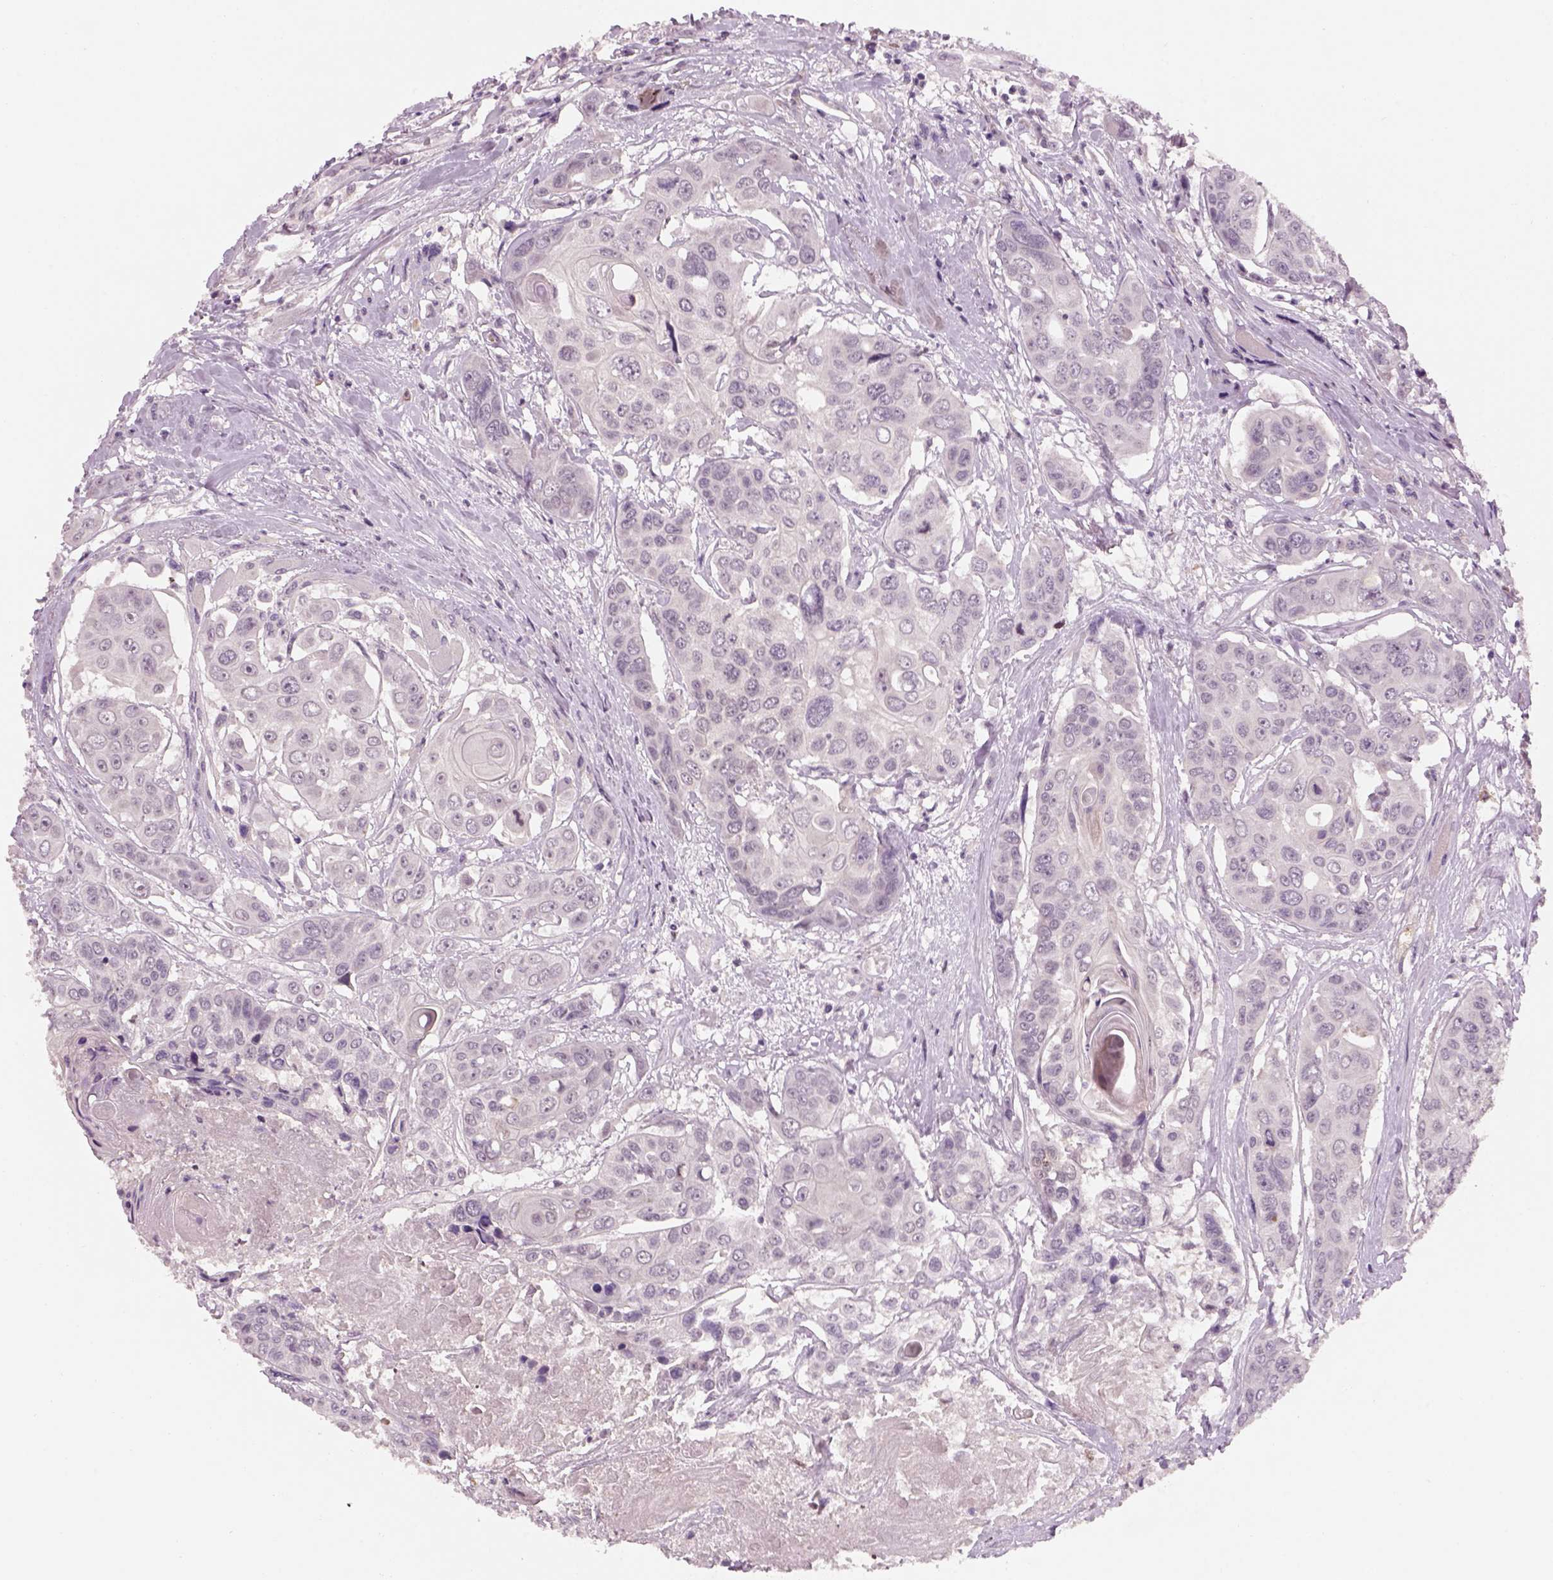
{"staining": {"intensity": "negative", "quantity": "none", "location": "none"}, "tissue": "head and neck cancer", "cell_type": "Tumor cells", "image_type": "cancer", "snomed": [{"axis": "morphology", "description": "Squamous cell carcinoma, NOS"}, {"axis": "topography", "description": "Oral tissue"}, {"axis": "topography", "description": "Head-Neck"}], "caption": "Tumor cells show no significant protein staining in head and neck cancer (squamous cell carcinoma).", "gene": "GDNF", "patient": {"sex": "male", "age": 56}}